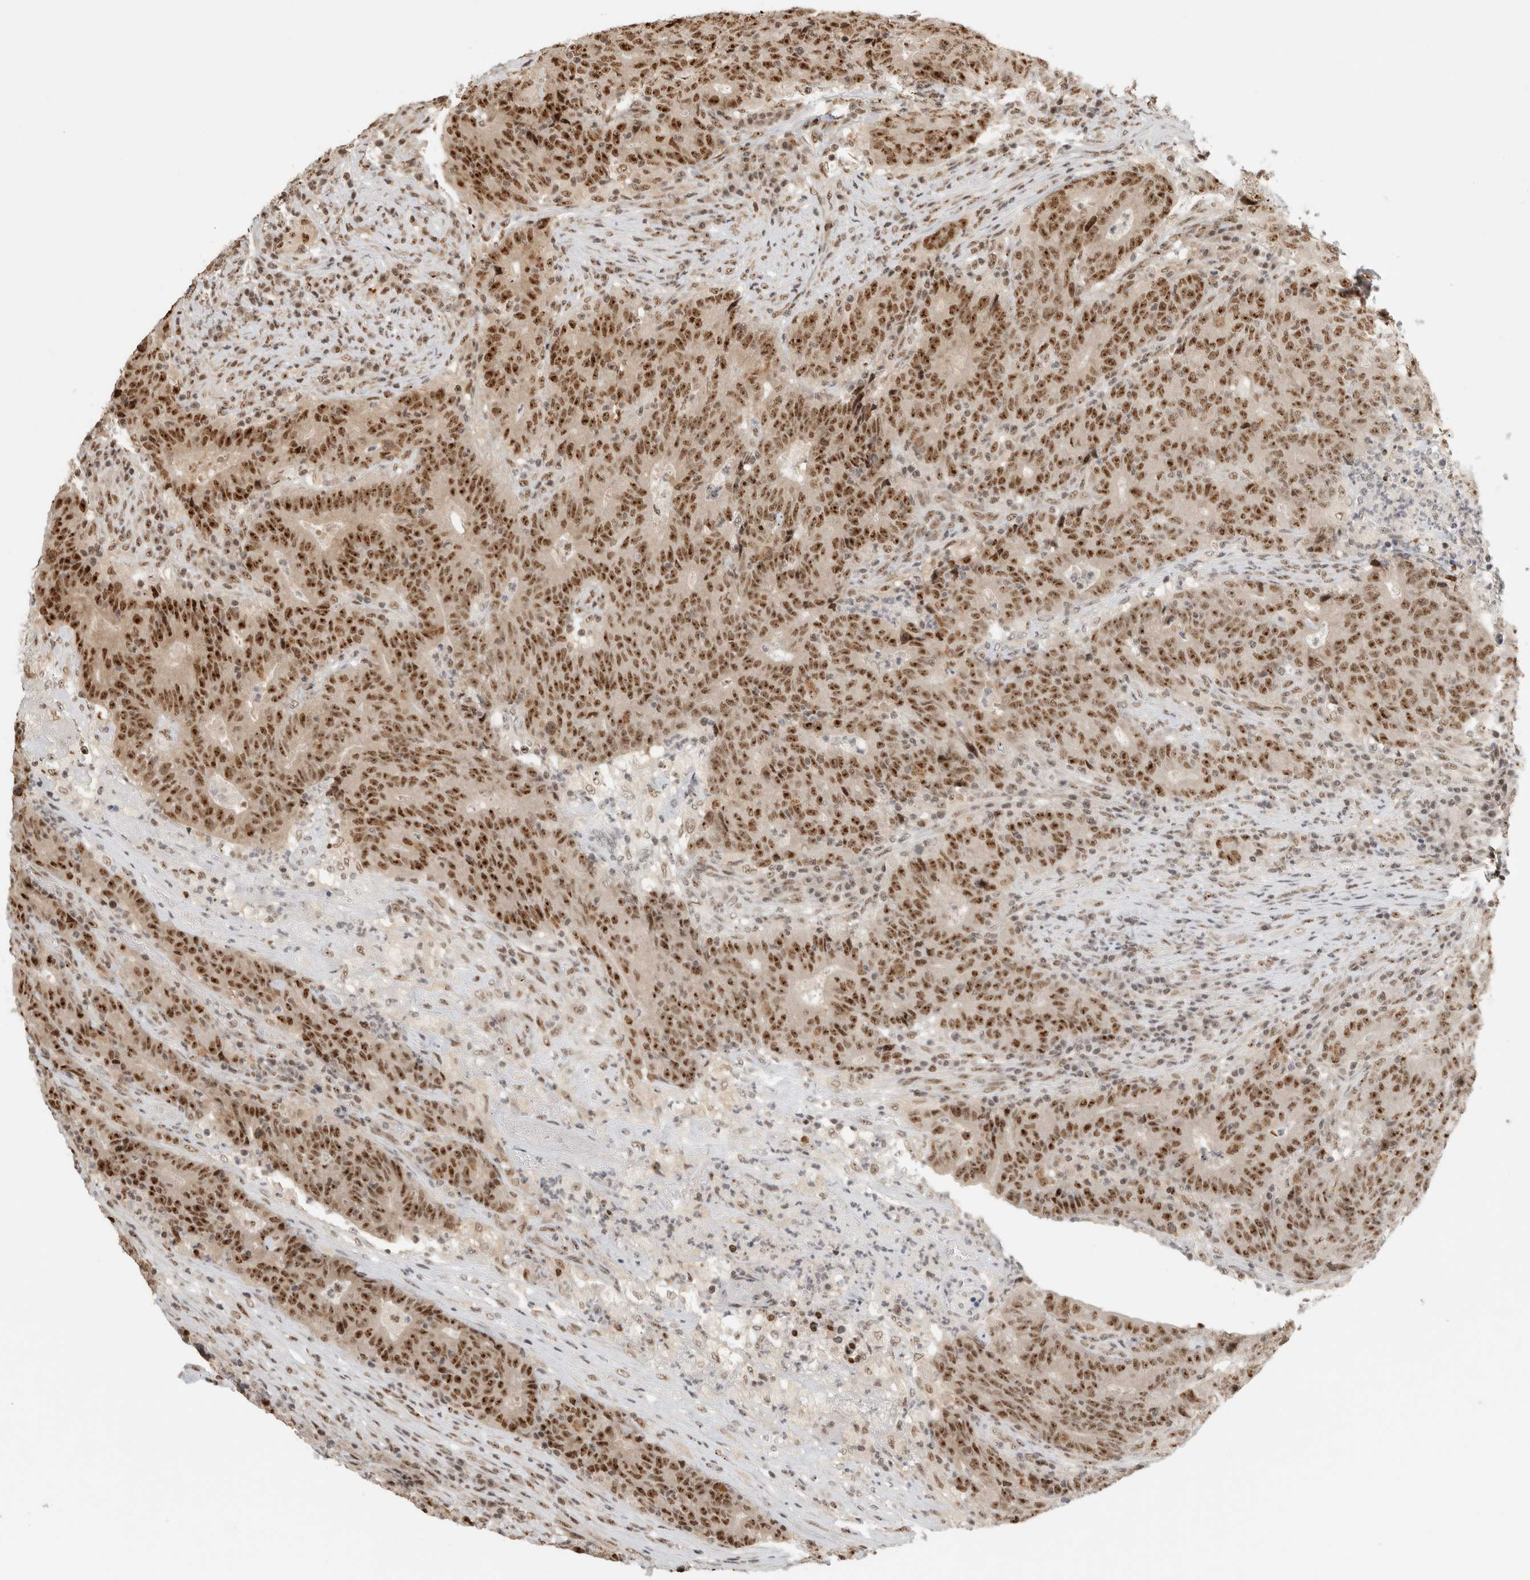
{"staining": {"intensity": "strong", "quantity": ">75%", "location": "nuclear"}, "tissue": "colorectal cancer", "cell_type": "Tumor cells", "image_type": "cancer", "snomed": [{"axis": "morphology", "description": "Normal tissue, NOS"}, {"axis": "morphology", "description": "Adenocarcinoma, NOS"}, {"axis": "topography", "description": "Colon"}], "caption": "There is high levels of strong nuclear staining in tumor cells of colorectal adenocarcinoma, as demonstrated by immunohistochemical staining (brown color).", "gene": "EBNA1BP2", "patient": {"sex": "female", "age": 75}}